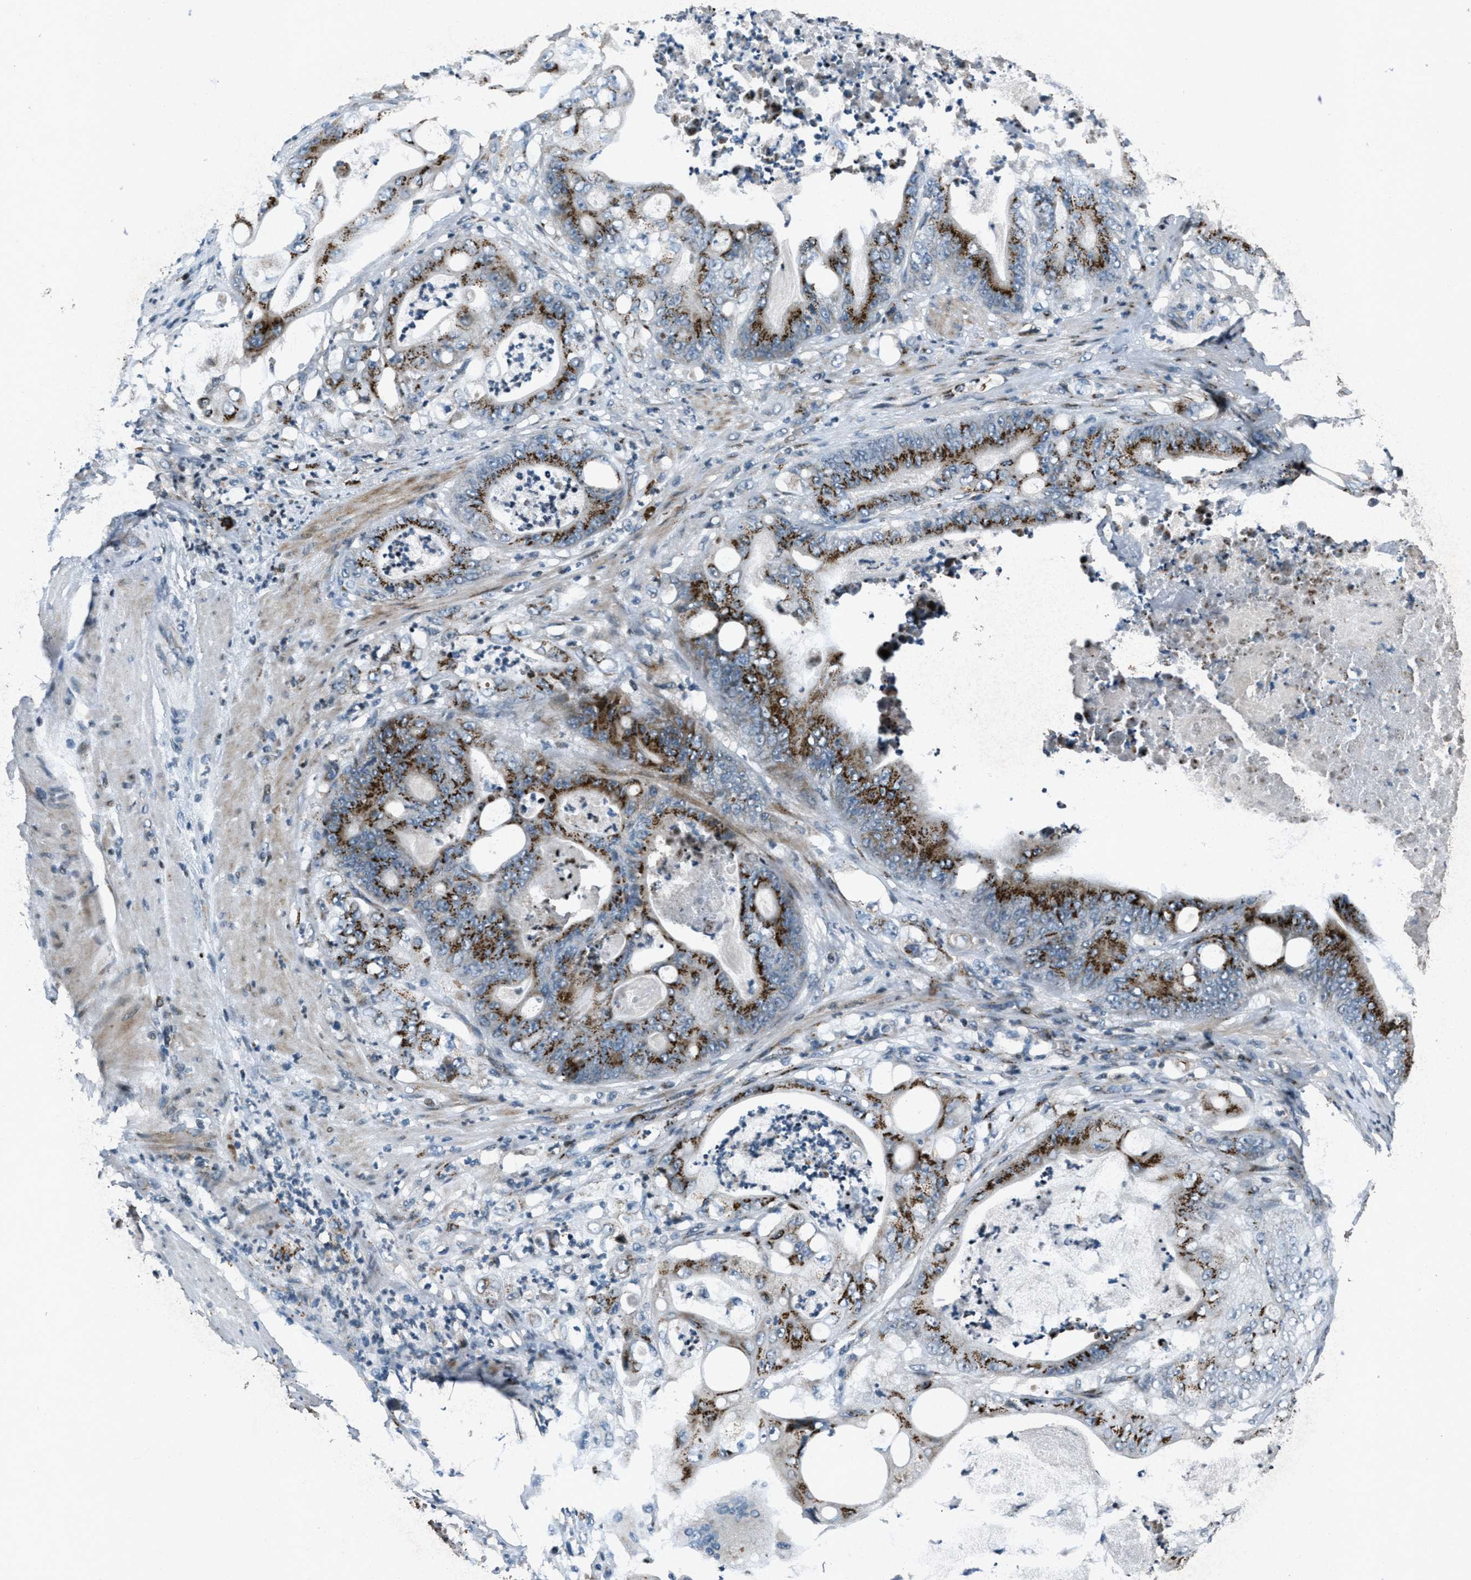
{"staining": {"intensity": "strong", "quantity": ">75%", "location": "cytoplasmic/membranous"}, "tissue": "stomach cancer", "cell_type": "Tumor cells", "image_type": "cancer", "snomed": [{"axis": "morphology", "description": "Adenocarcinoma, NOS"}, {"axis": "topography", "description": "Stomach"}], "caption": "An IHC micrograph of tumor tissue is shown. Protein staining in brown shows strong cytoplasmic/membranous positivity in stomach cancer (adenocarcinoma) within tumor cells.", "gene": "GPC6", "patient": {"sex": "female", "age": 73}}